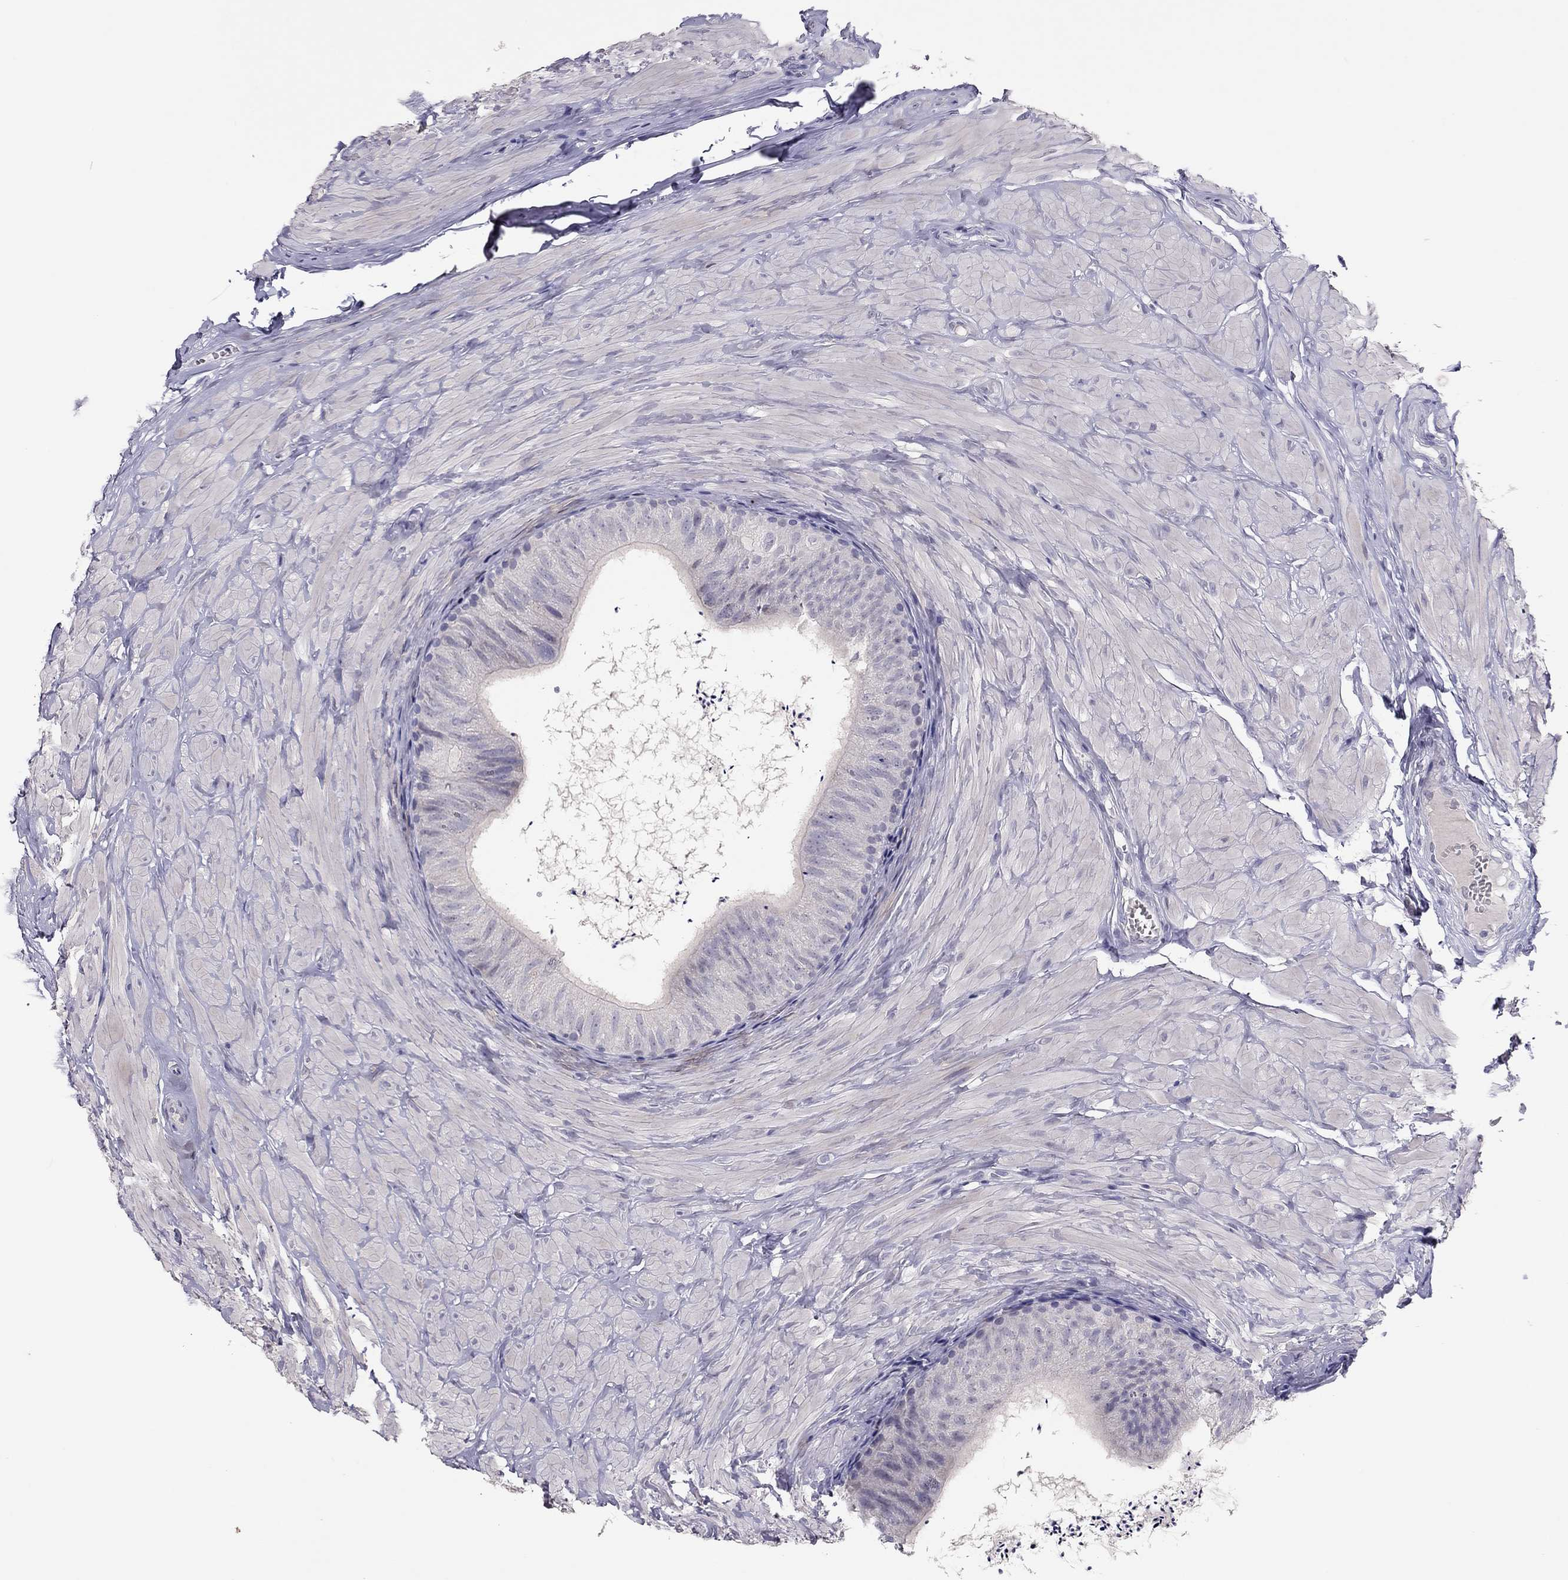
{"staining": {"intensity": "negative", "quantity": "none", "location": "none"}, "tissue": "epididymis", "cell_type": "Glandular cells", "image_type": "normal", "snomed": [{"axis": "morphology", "description": "Normal tissue, NOS"}, {"axis": "topography", "description": "Epididymis"}], "caption": "This is an IHC photomicrograph of benign human epididymis. There is no staining in glandular cells.", "gene": "ADORA2A", "patient": {"sex": "male", "age": 32}}